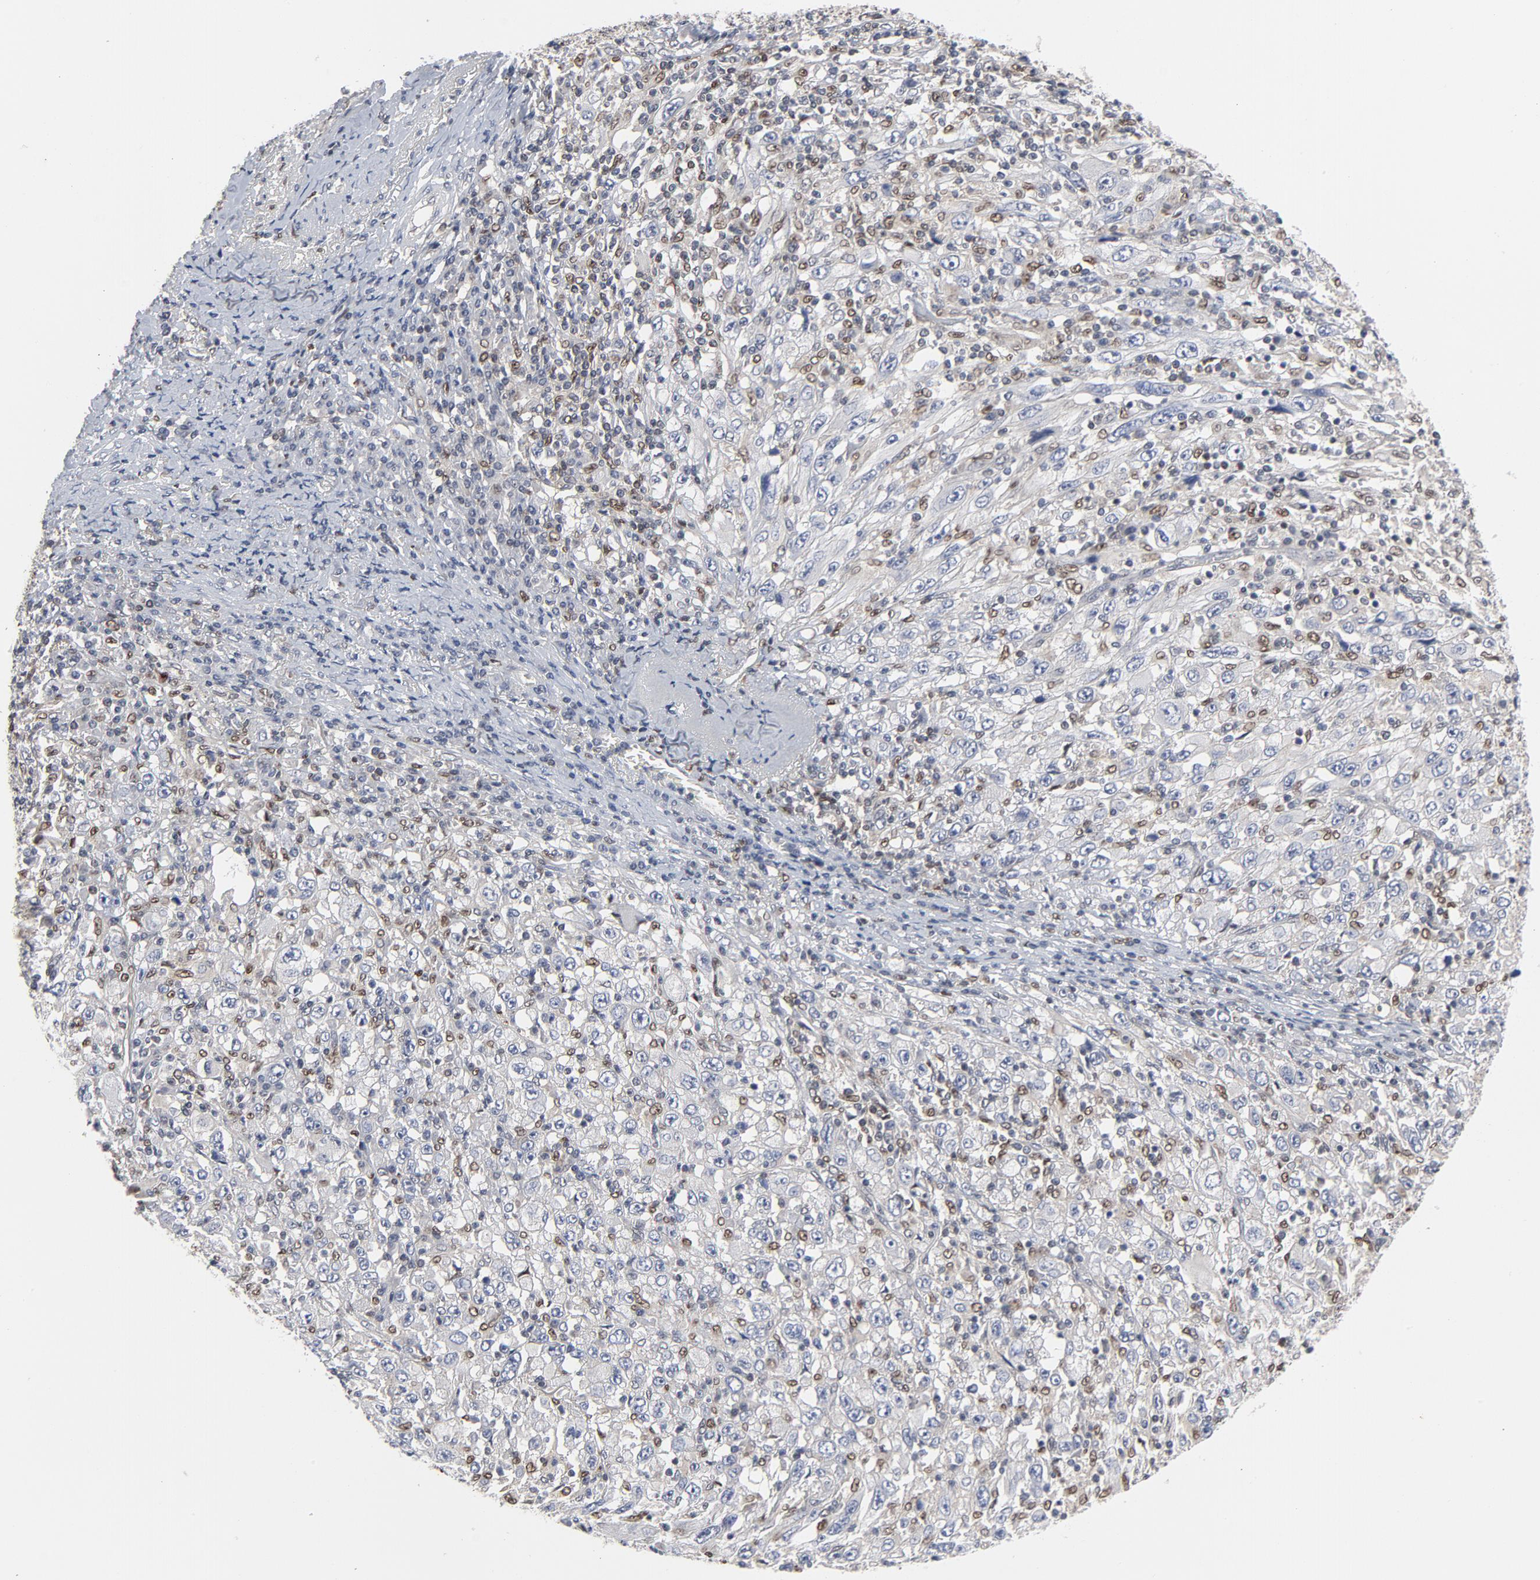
{"staining": {"intensity": "moderate", "quantity": "<25%", "location": "nuclear"}, "tissue": "melanoma", "cell_type": "Tumor cells", "image_type": "cancer", "snomed": [{"axis": "morphology", "description": "Malignant melanoma, Metastatic site"}, {"axis": "topography", "description": "Skin"}], "caption": "Tumor cells reveal low levels of moderate nuclear expression in about <25% of cells in human melanoma.", "gene": "NFKB1", "patient": {"sex": "female", "age": 56}}